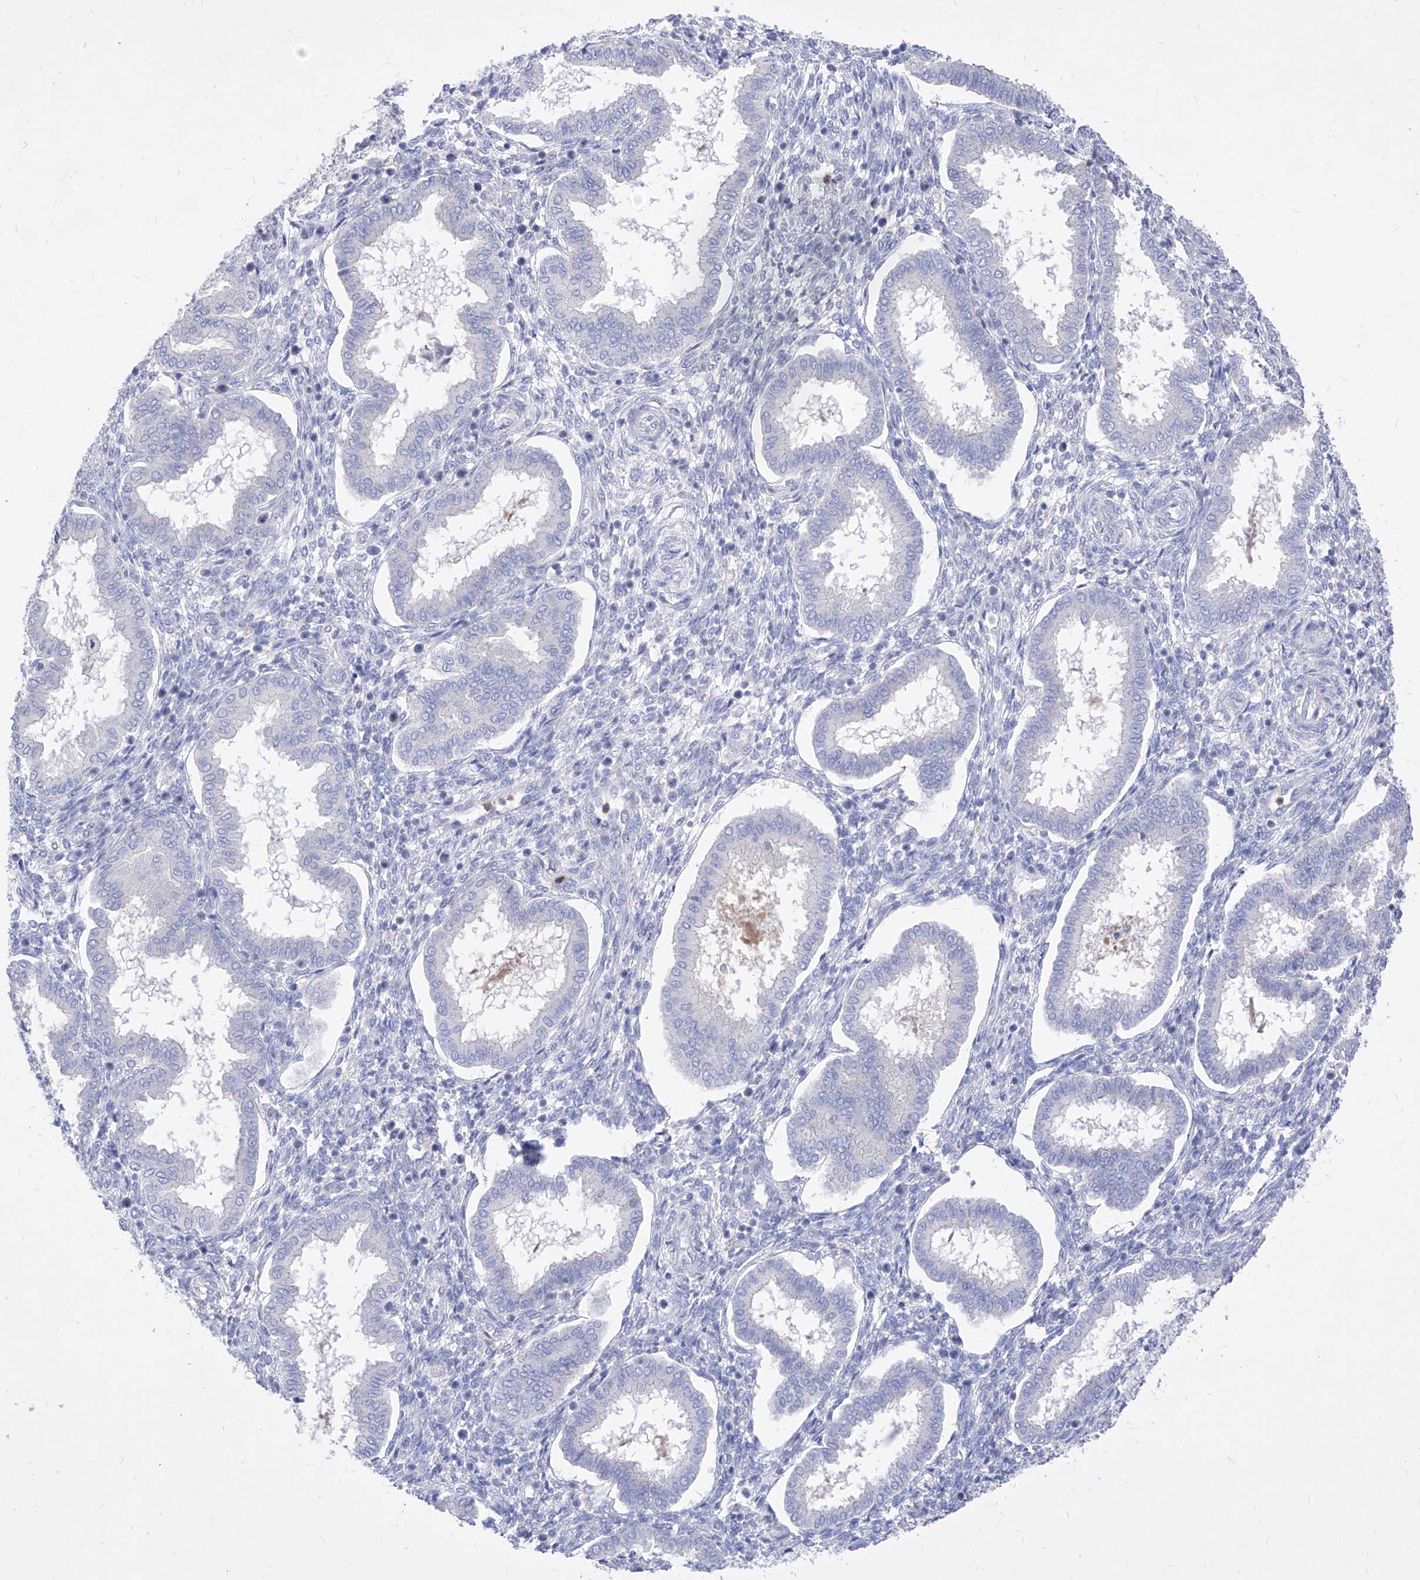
{"staining": {"intensity": "negative", "quantity": "none", "location": "none"}, "tissue": "endometrium", "cell_type": "Cells in endometrial stroma", "image_type": "normal", "snomed": [{"axis": "morphology", "description": "Normal tissue, NOS"}, {"axis": "topography", "description": "Endometrium"}], "caption": "Human endometrium stained for a protein using immunohistochemistry (IHC) exhibits no staining in cells in endometrial stroma.", "gene": "VAX1", "patient": {"sex": "female", "age": 24}}